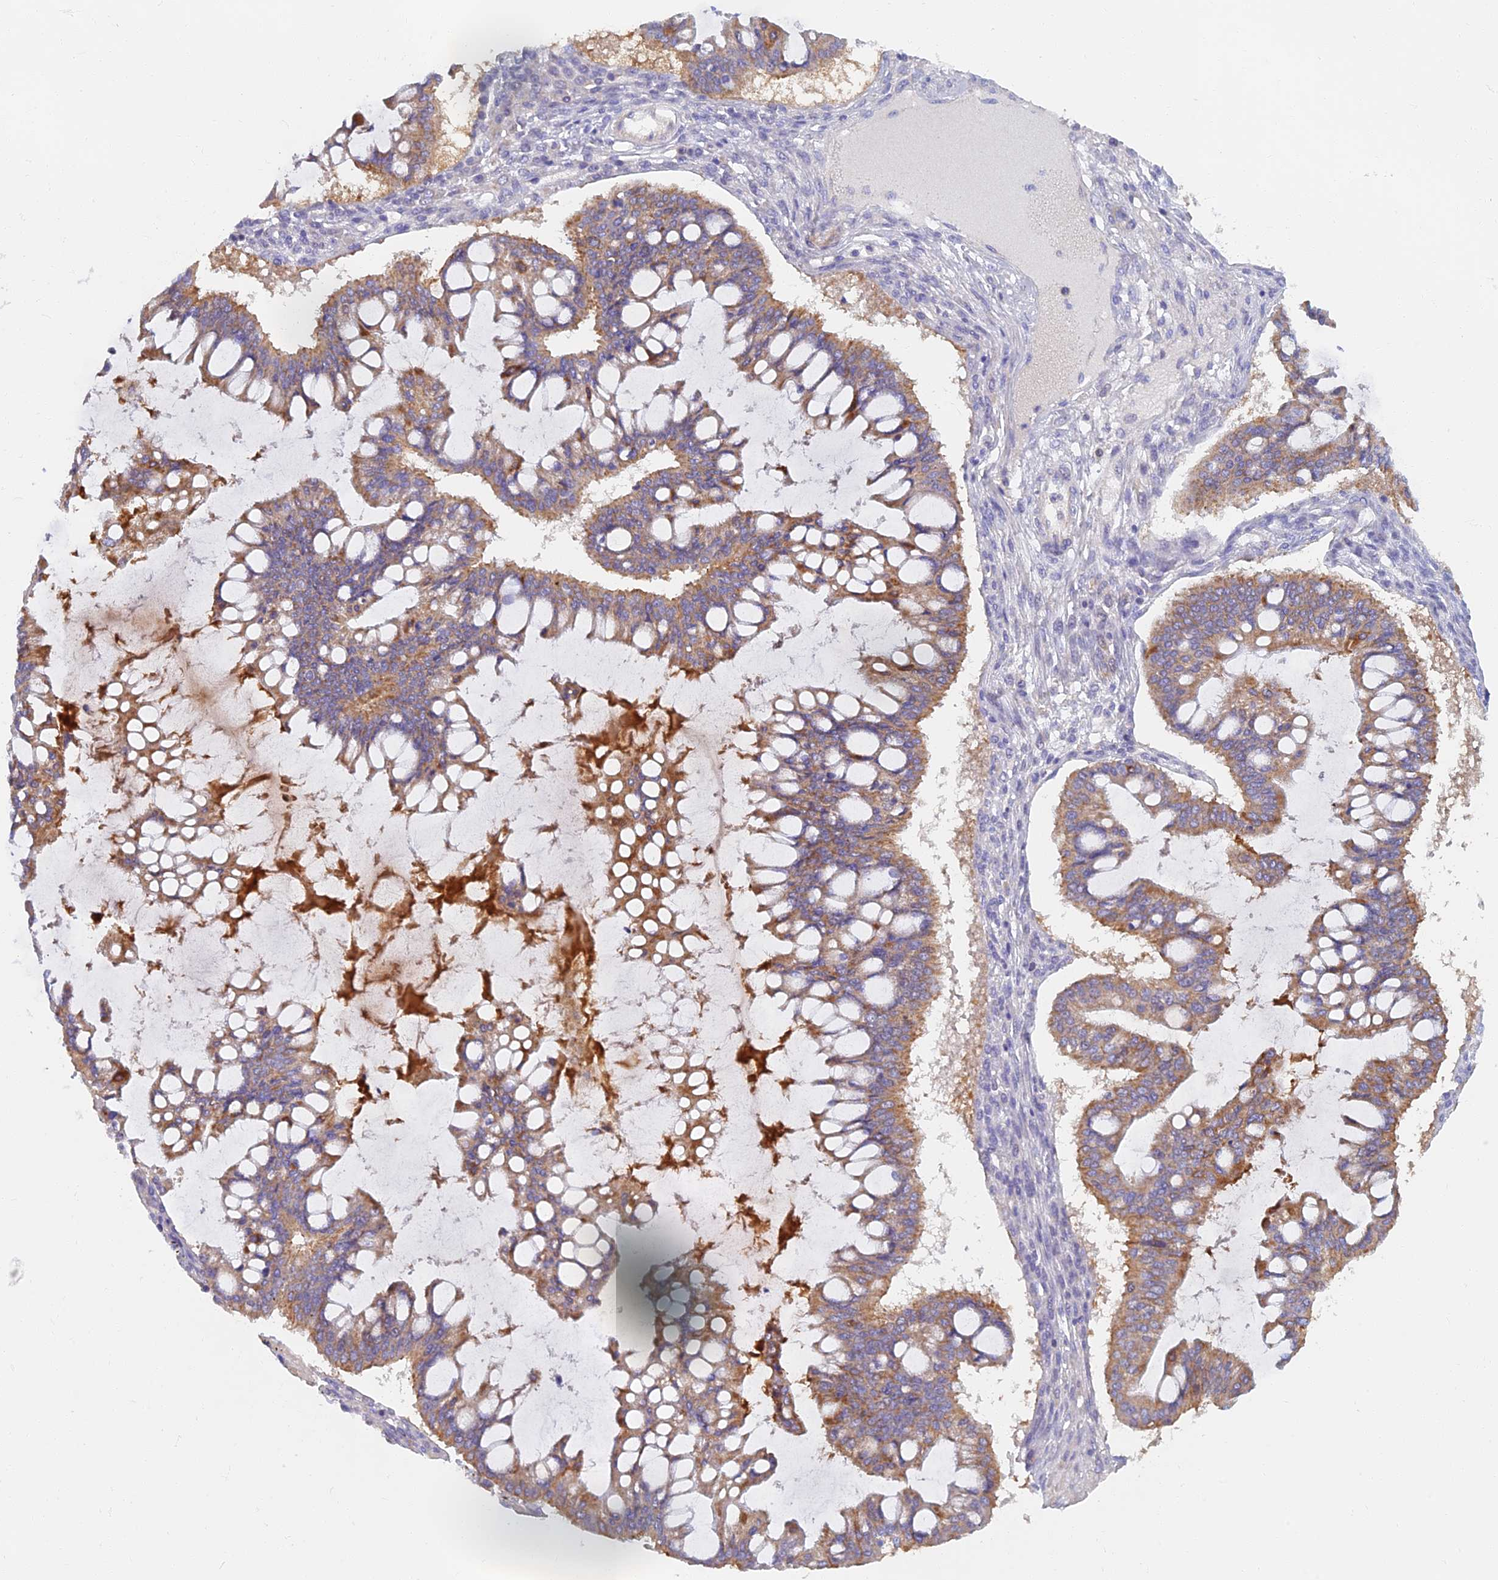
{"staining": {"intensity": "moderate", "quantity": ">75%", "location": "cytoplasmic/membranous"}, "tissue": "ovarian cancer", "cell_type": "Tumor cells", "image_type": "cancer", "snomed": [{"axis": "morphology", "description": "Cystadenocarcinoma, mucinous, NOS"}, {"axis": "topography", "description": "Ovary"}], "caption": "DAB (3,3'-diaminobenzidine) immunohistochemical staining of mucinous cystadenocarcinoma (ovarian) demonstrates moderate cytoplasmic/membranous protein expression in about >75% of tumor cells.", "gene": "TMEM44", "patient": {"sex": "female", "age": 73}}